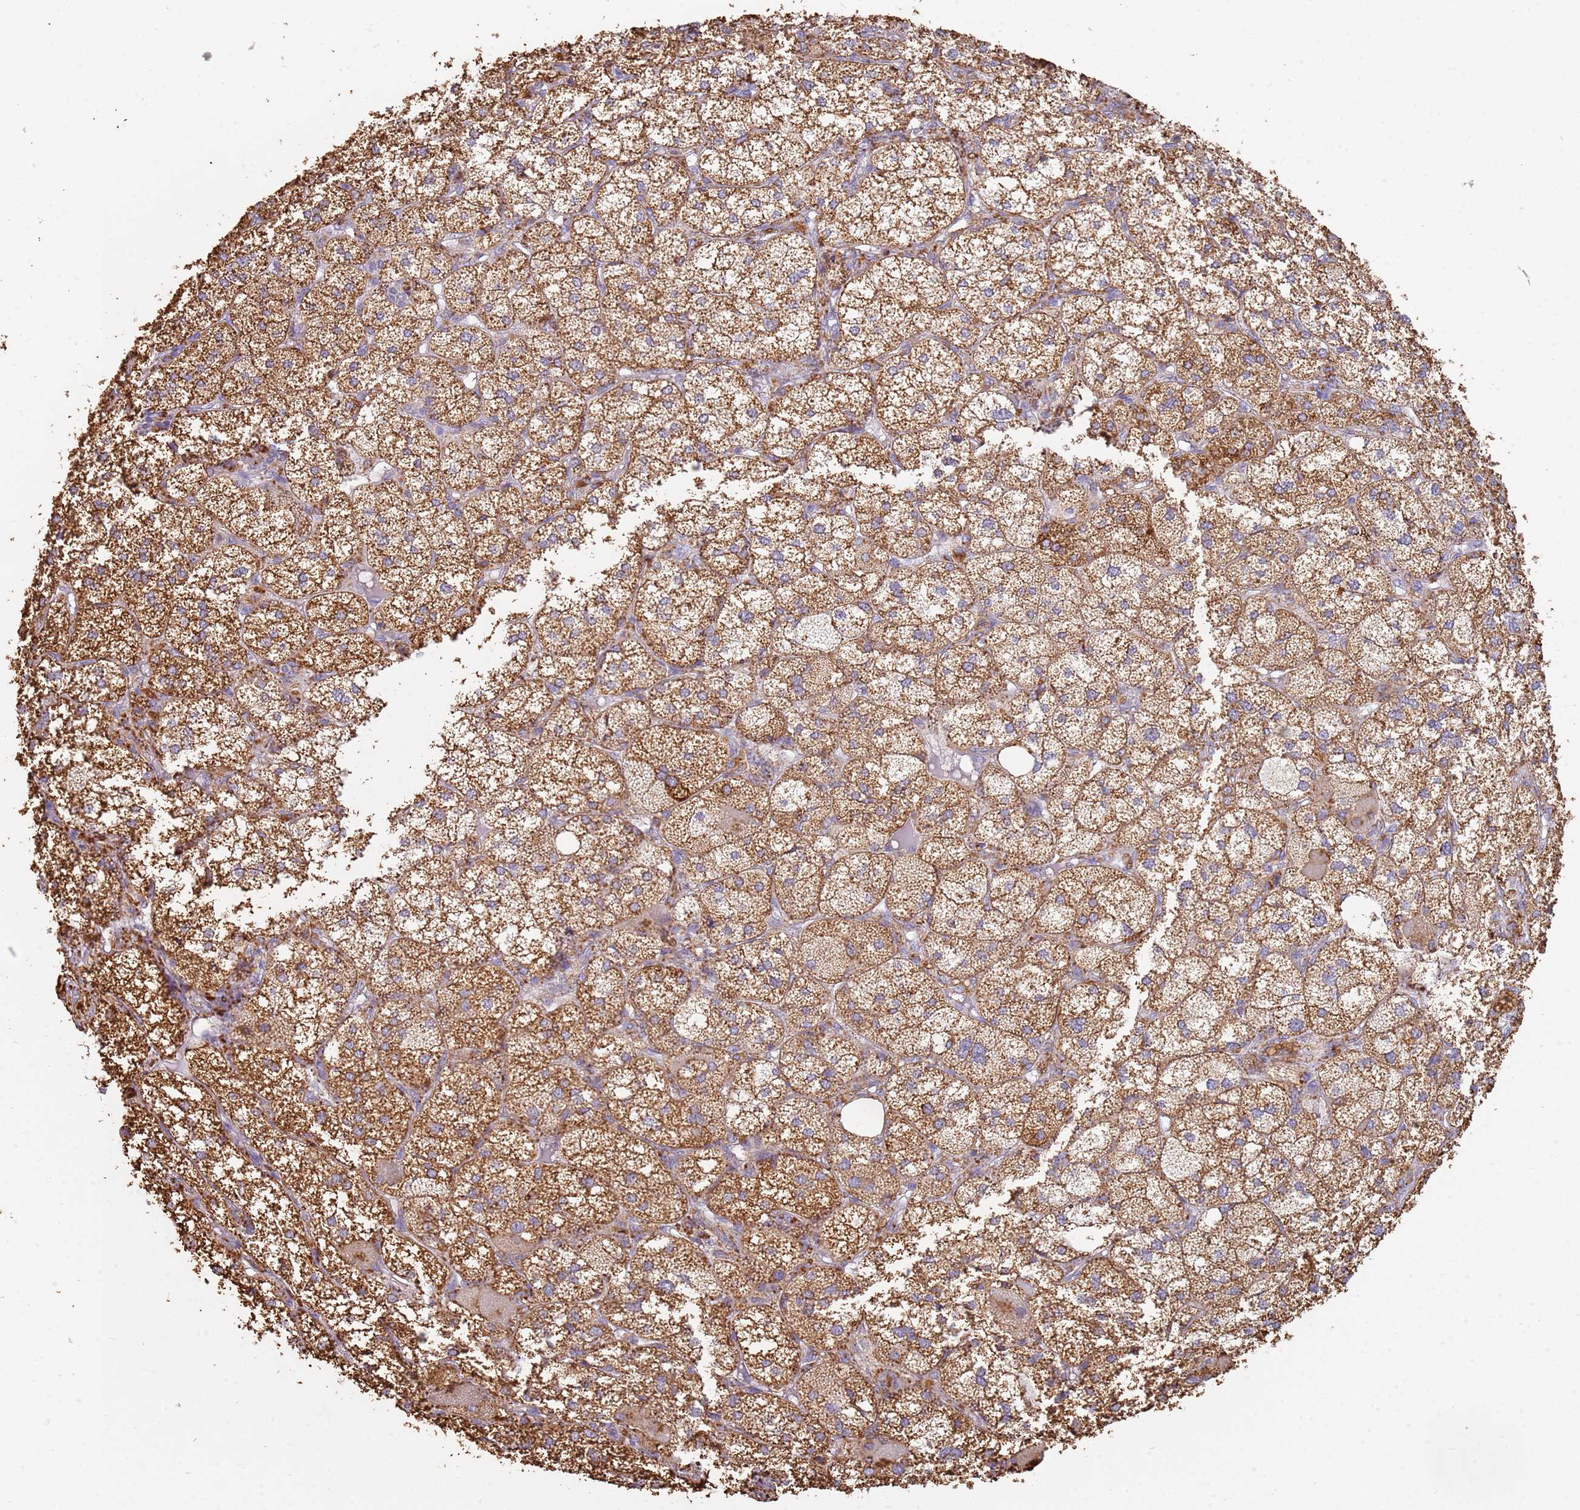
{"staining": {"intensity": "moderate", "quantity": ">75%", "location": "cytoplasmic/membranous"}, "tissue": "adrenal gland", "cell_type": "Glandular cells", "image_type": "normal", "snomed": [{"axis": "morphology", "description": "Normal tissue, NOS"}, {"axis": "topography", "description": "Adrenal gland"}], "caption": "Protein expression analysis of unremarkable adrenal gland demonstrates moderate cytoplasmic/membranous staining in approximately >75% of glandular cells.", "gene": "TMEM229B", "patient": {"sex": "female", "age": 61}}